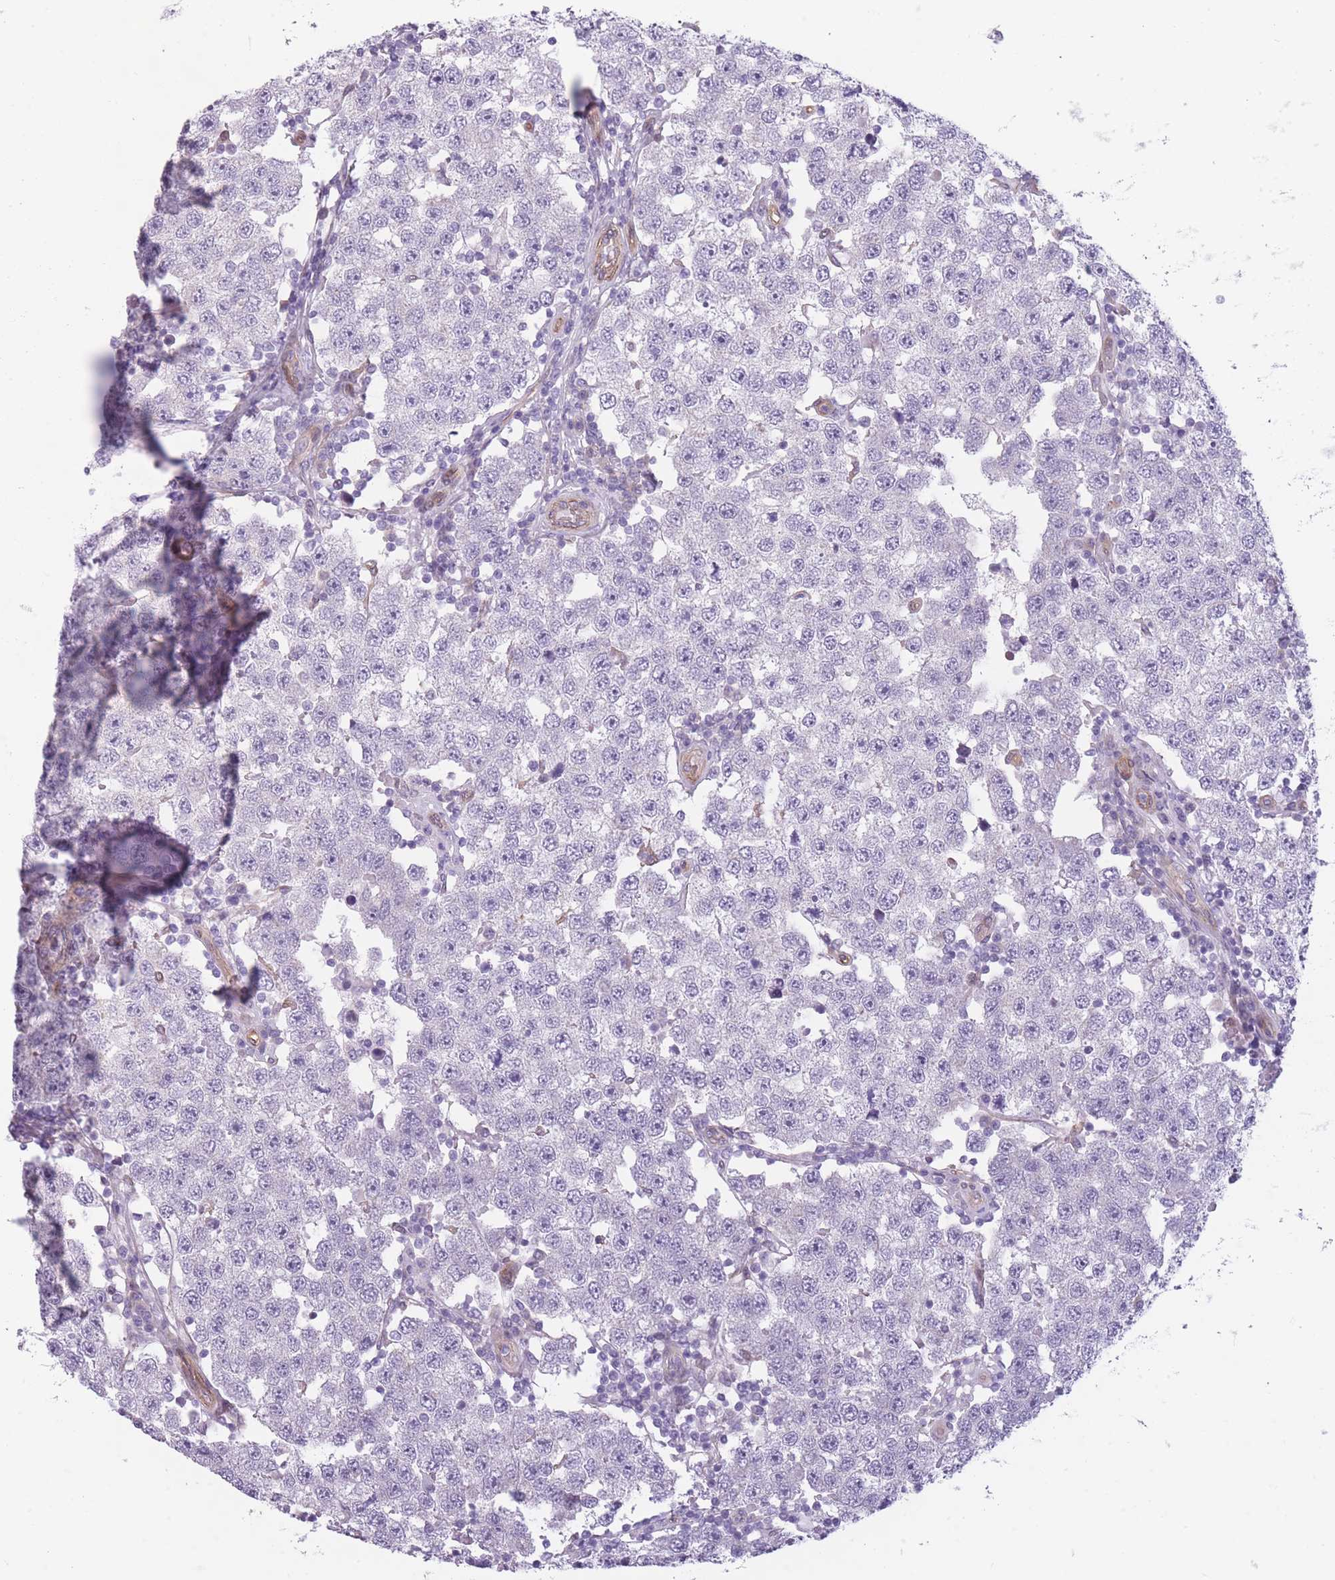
{"staining": {"intensity": "negative", "quantity": "none", "location": "none"}, "tissue": "testis cancer", "cell_type": "Tumor cells", "image_type": "cancer", "snomed": [{"axis": "morphology", "description": "Seminoma, NOS"}, {"axis": "topography", "description": "Testis"}], "caption": "A histopathology image of human testis seminoma is negative for staining in tumor cells.", "gene": "OR6B3", "patient": {"sex": "male", "age": 34}}